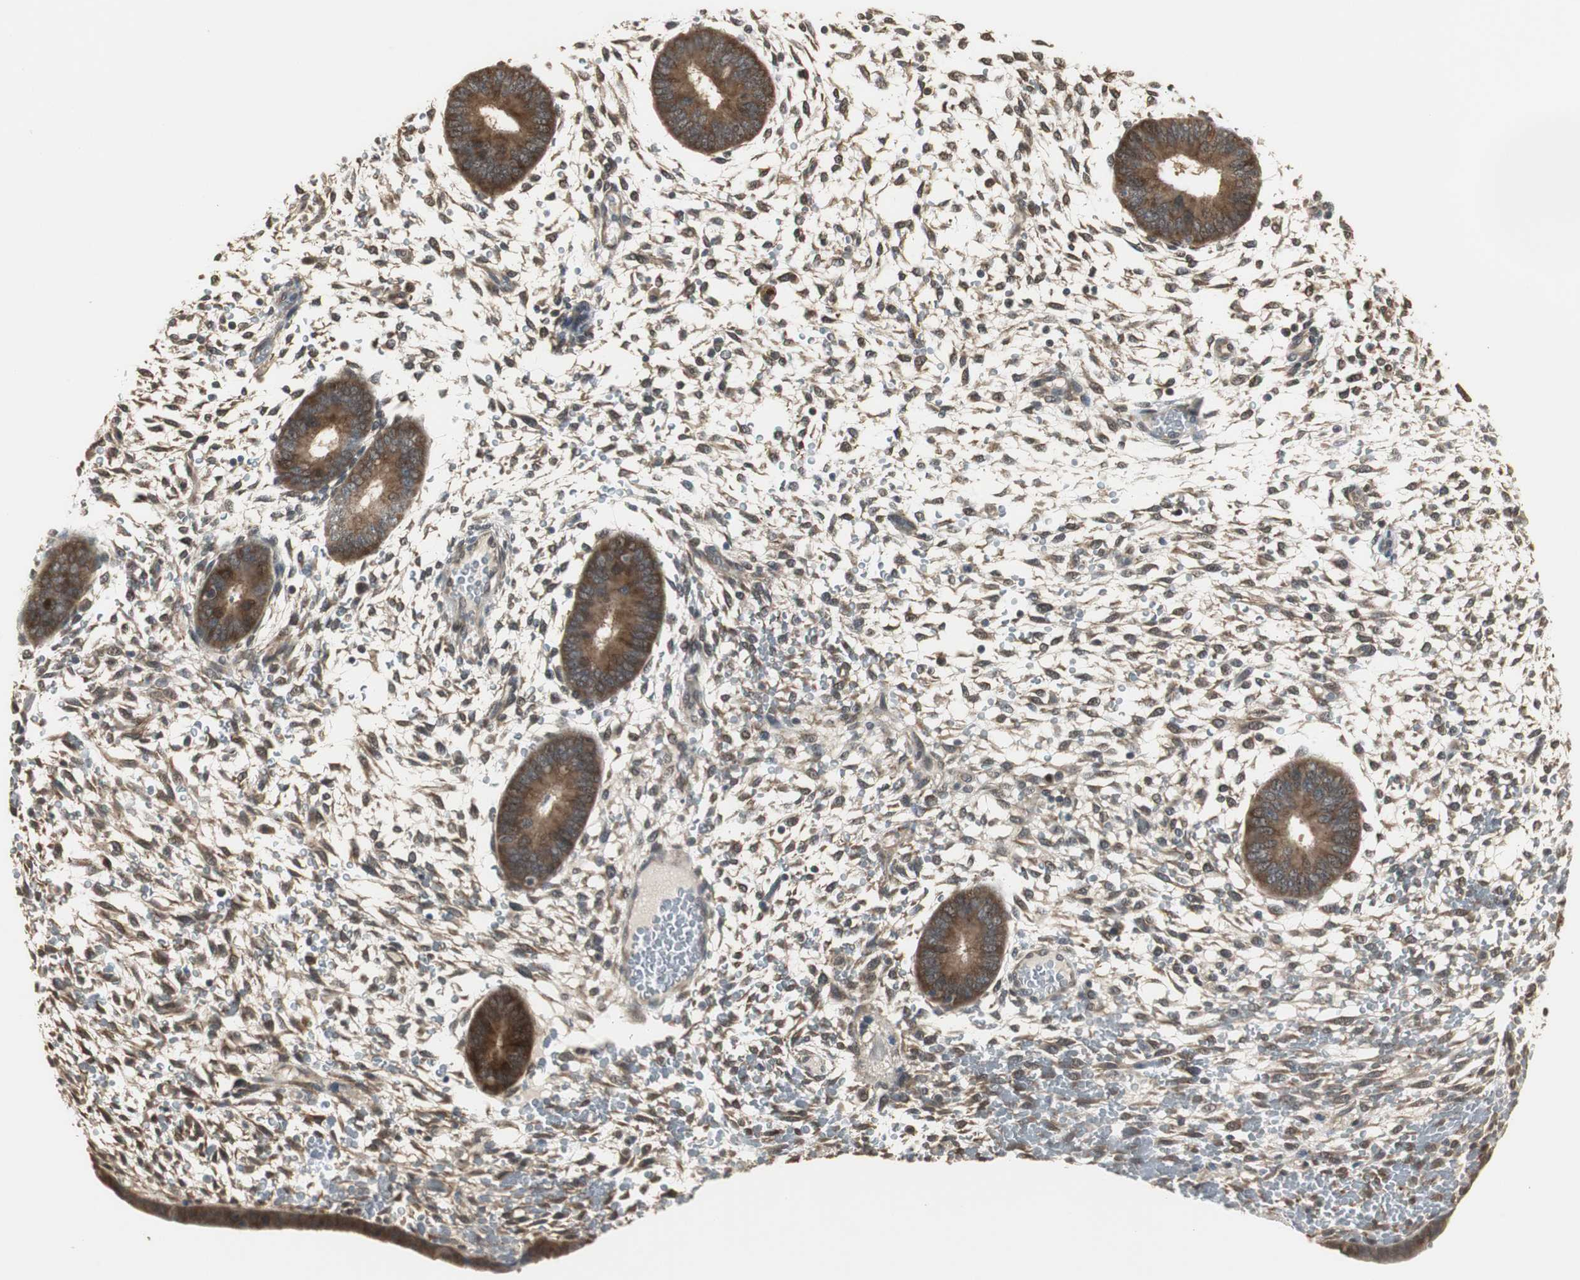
{"staining": {"intensity": "moderate", "quantity": "25%-75%", "location": "cytoplasmic/membranous,nuclear"}, "tissue": "endometrium", "cell_type": "Cells in endometrial stroma", "image_type": "normal", "snomed": [{"axis": "morphology", "description": "Normal tissue, NOS"}, {"axis": "topography", "description": "Endometrium"}], "caption": "Normal endometrium demonstrates moderate cytoplasmic/membranous,nuclear positivity in about 25%-75% of cells in endometrial stroma.", "gene": "PLIN3", "patient": {"sex": "female", "age": 42}}